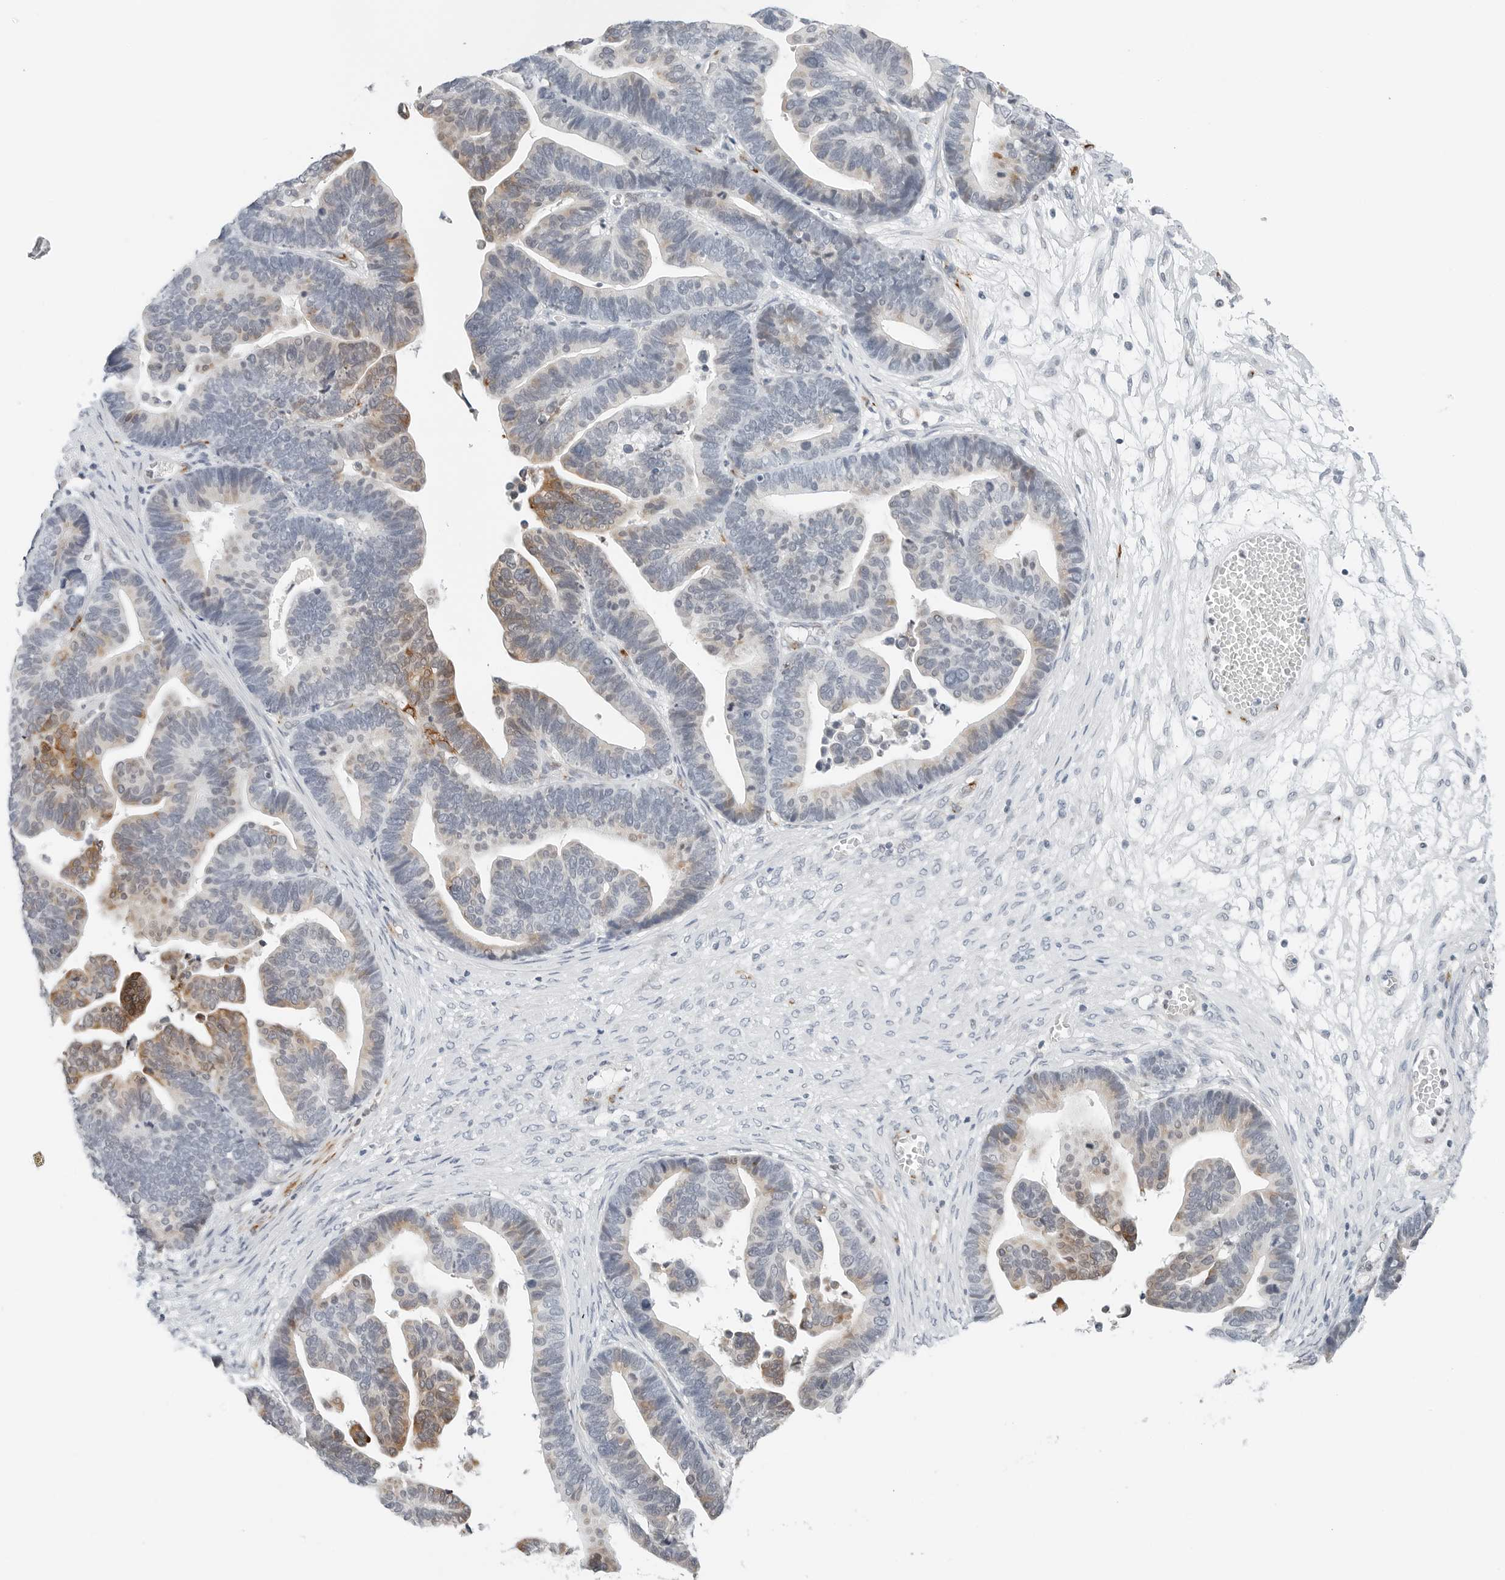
{"staining": {"intensity": "moderate", "quantity": "<25%", "location": "cytoplasmic/membranous"}, "tissue": "ovarian cancer", "cell_type": "Tumor cells", "image_type": "cancer", "snomed": [{"axis": "morphology", "description": "Cystadenocarcinoma, serous, NOS"}, {"axis": "topography", "description": "Ovary"}], "caption": "Immunohistochemical staining of ovarian cancer (serous cystadenocarcinoma) demonstrates moderate cytoplasmic/membranous protein expression in about <25% of tumor cells. (IHC, brightfield microscopy, high magnification).", "gene": "P4HA2", "patient": {"sex": "female", "age": 56}}